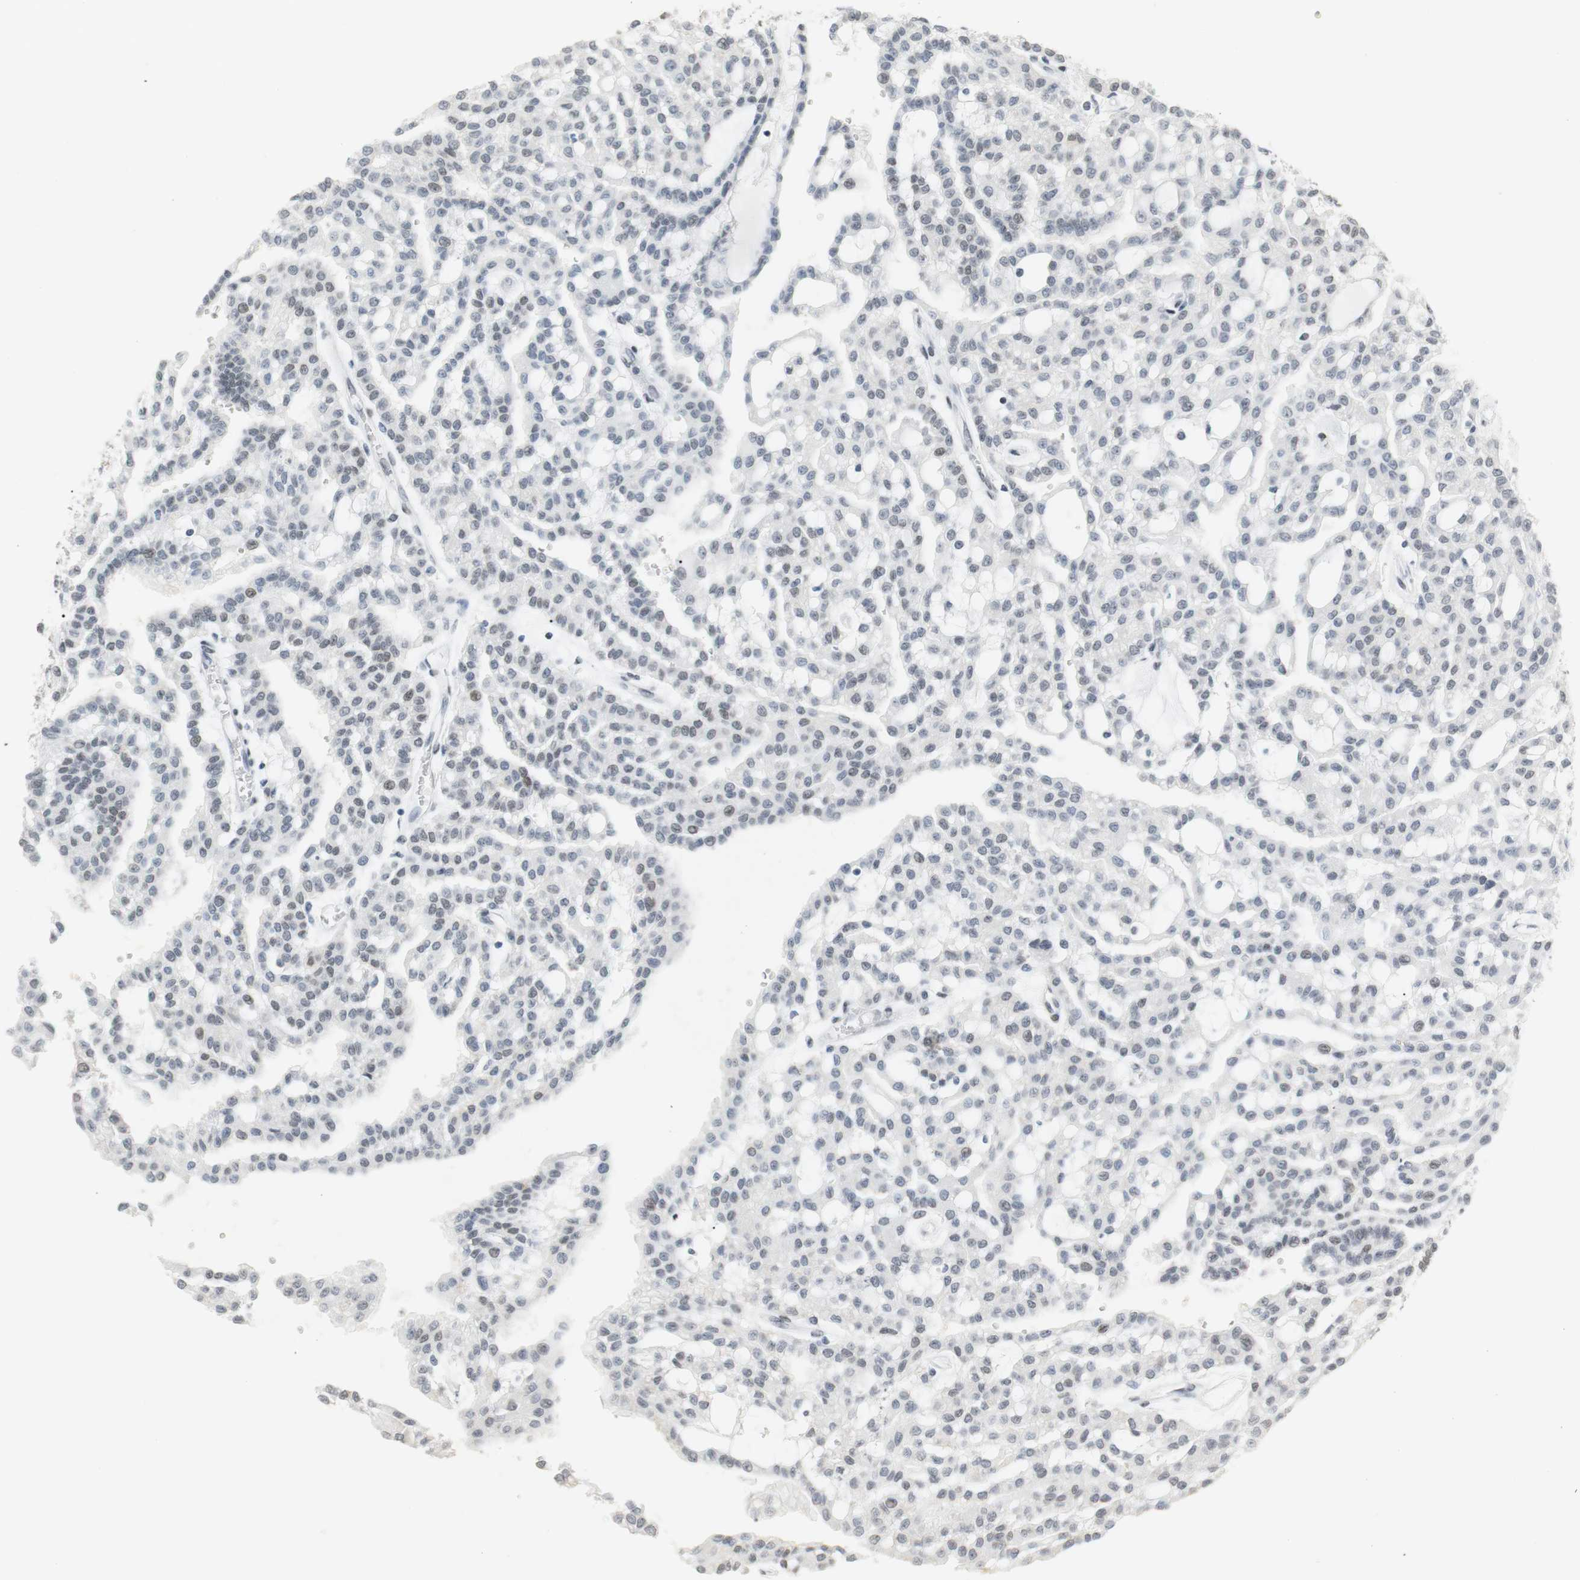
{"staining": {"intensity": "weak", "quantity": "<25%", "location": "nuclear"}, "tissue": "renal cancer", "cell_type": "Tumor cells", "image_type": "cancer", "snomed": [{"axis": "morphology", "description": "Adenocarcinoma, NOS"}, {"axis": "topography", "description": "Kidney"}], "caption": "Tumor cells are negative for protein expression in human renal cancer.", "gene": "BMI1", "patient": {"sex": "male", "age": 63}}